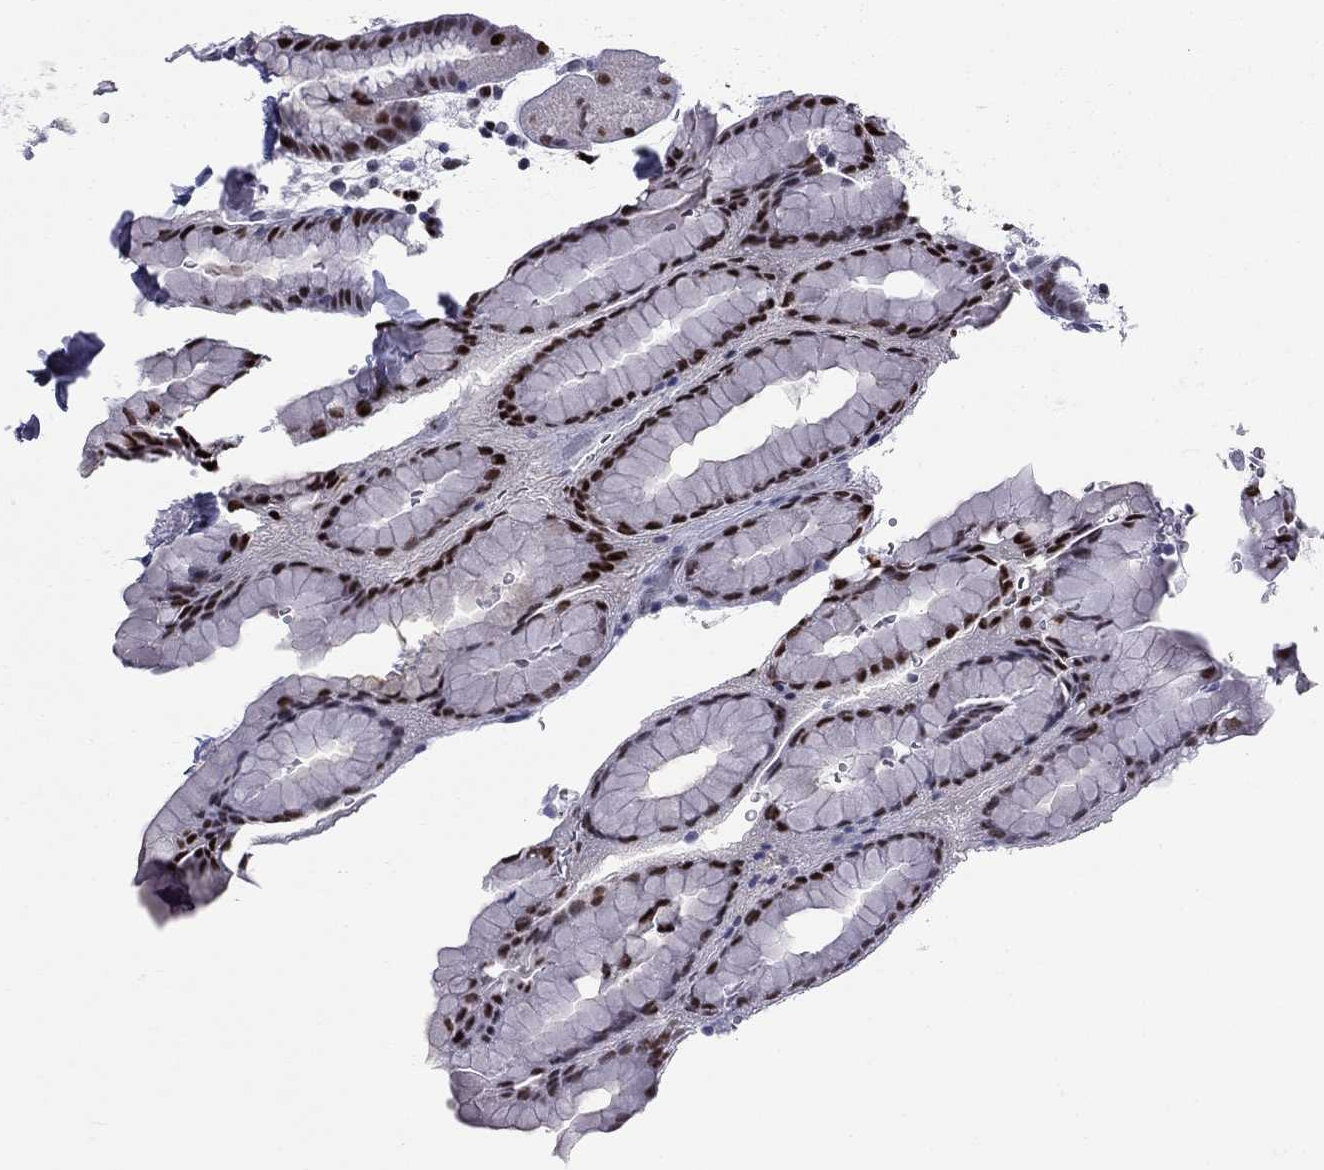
{"staining": {"intensity": "strong", "quantity": "25%-75%", "location": "nuclear"}, "tissue": "stomach", "cell_type": "Glandular cells", "image_type": "normal", "snomed": [{"axis": "morphology", "description": "Normal tissue, NOS"}, {"axis": "topography", "description": "Stomach, upper"}, {"axis": "topography", "description": "Stomach"}, {"axis": "topography", "description": "Stomach, lower"}], "caption": "The photomicrograph demonstrates immunohistochemical staining of unremarkable stomach. There is strong nuclear expression is seen in about 25%-75% of glandular cells.", "gene": "PCGF3", "patient": {"sex": "male", "age": 62}}